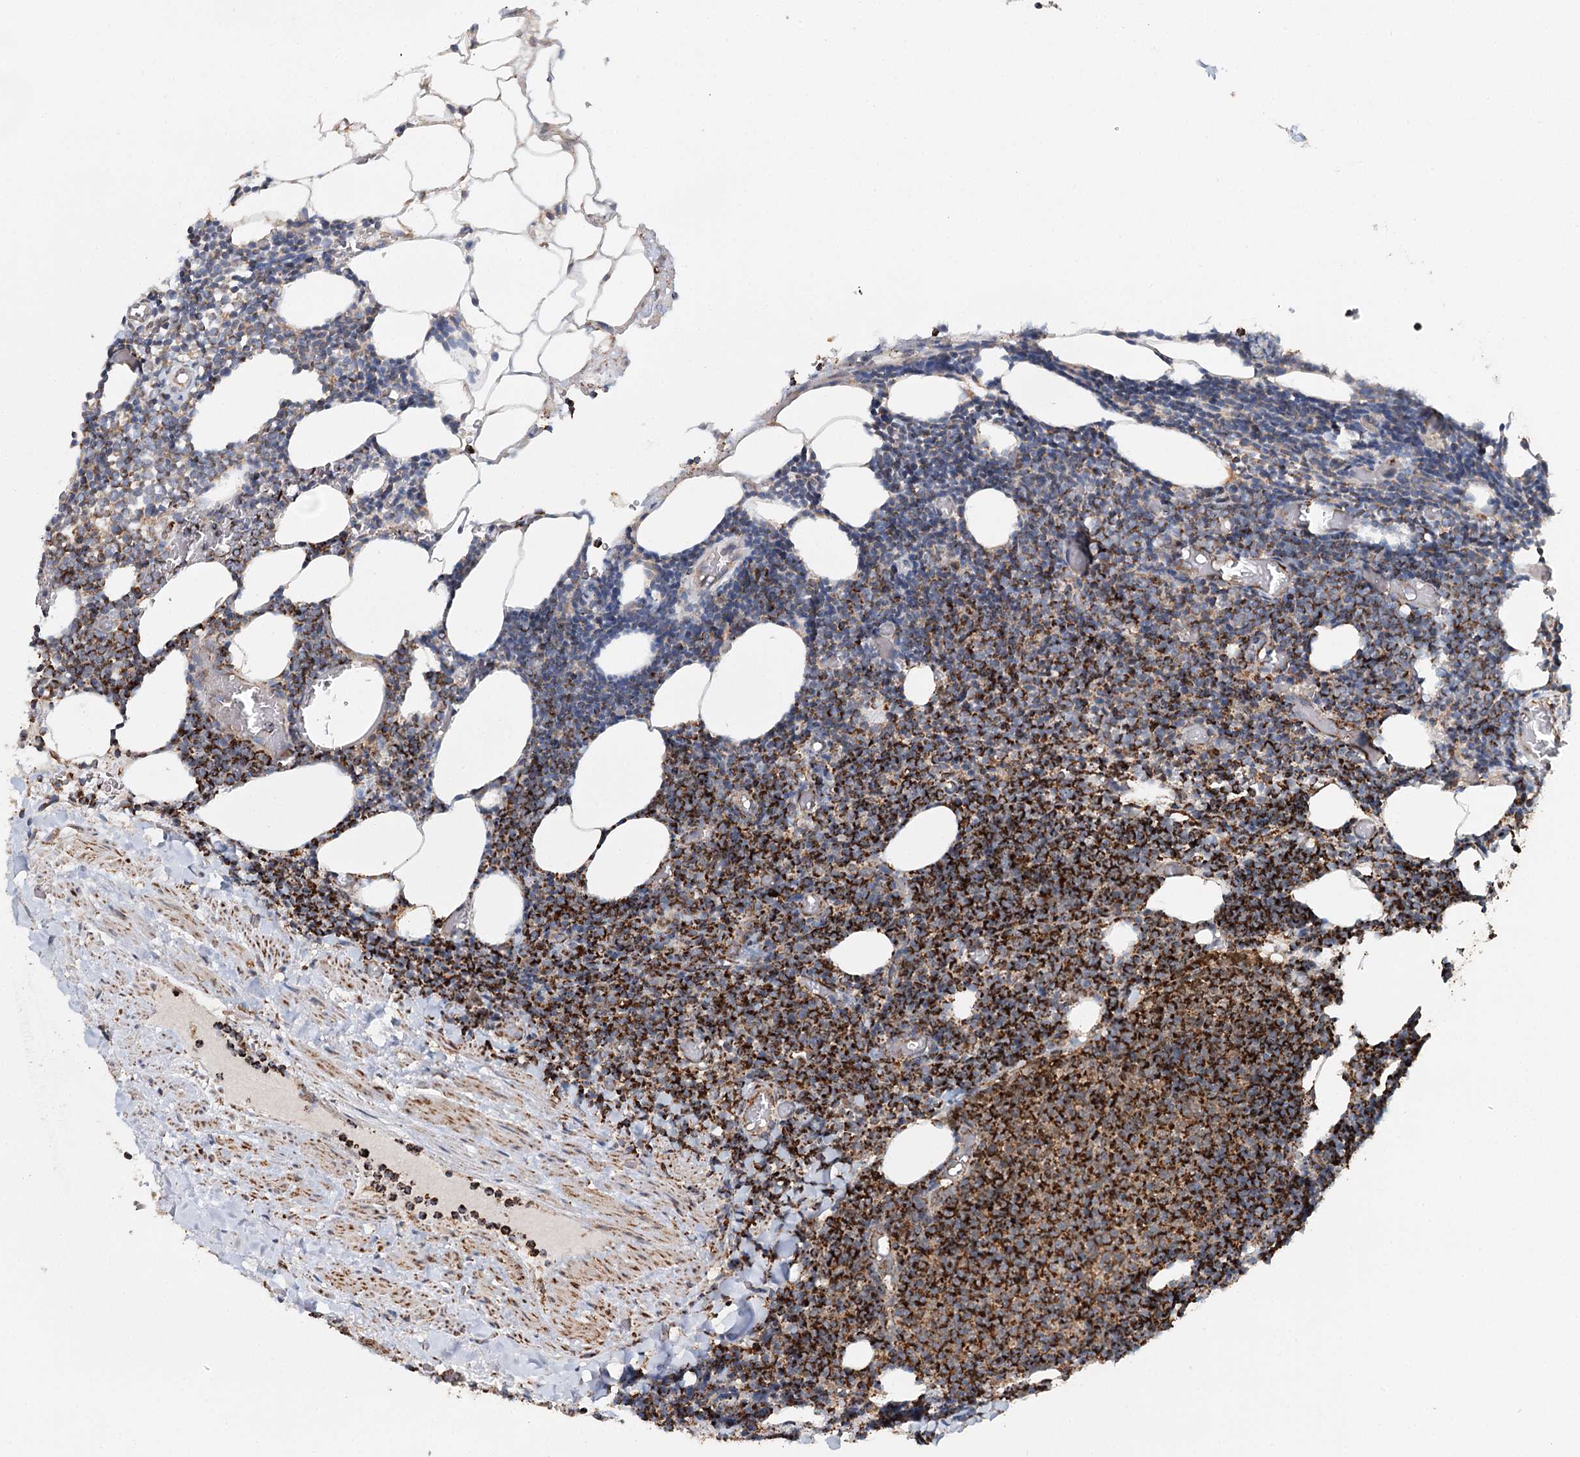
{"staining": {"intensity": "strong", "quantity": ">75%", "location": "cytoplasmic/membranous"}, "tissue": "lymphoma", "cell_type": "Tumor cells", "image_type": "cancer", "snomed": [{"axis": "morphology", "description": "Malignant lymphoma, non-Hodgkin's type, Low grade"}, {"axis": "topography", "description": "Lymph node"}], "caption": "Immunohistochemistry (IHC) image of neoplastic tissue: human malignant lymphoma, non-Hodgkin's type (low-grade) stained using immunohistochemistry demonstrates high levels of strong protein expression localized specifically in the cytoplasmic/membranous of tumor cells, appearing as a cytoplasmic/membranous brown color.", "gene": "APH1A", "patient": {"sex": "male", "age": 66}}